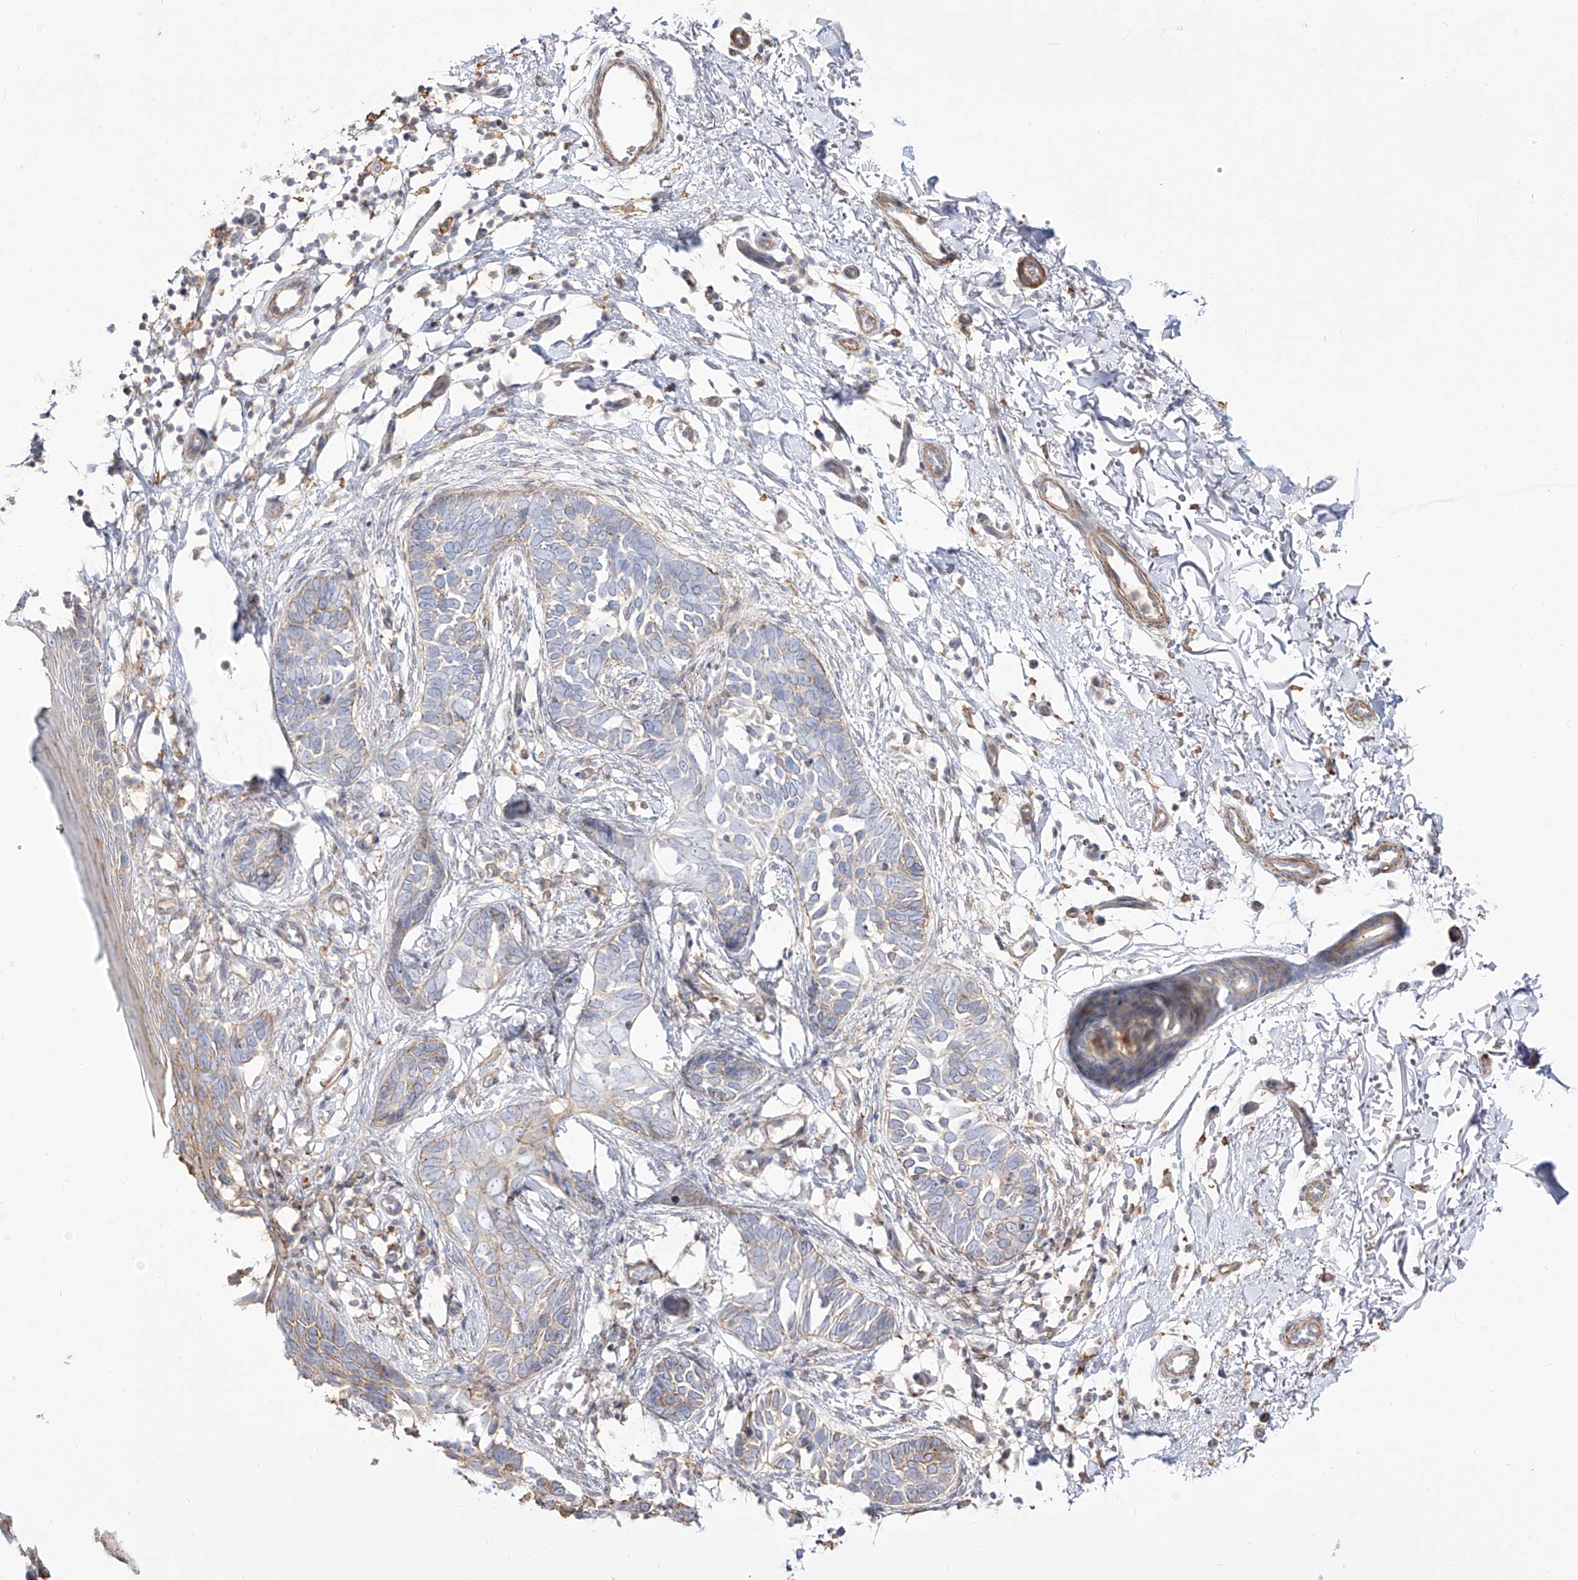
{"staining": {"intensity": "negative", "quantity": "none", "location": "none"}, "tissue": "skin cancer", "cell_type": "Tumor cells", "image_type": "cancer", "snomed": [{"axis": "morphology", "description": "Normal tissue, NOS"}, {"axis": "morphology", "description": "Basal cell carcinoma"}, {"axis": "topography", "description": "Skin"}], "caption": "Immunohistochemistry micrograph of skin cancer stained for a protein (brown), which demonstrates no expression in tumor cells. (DAB IHC visualized using brightfield microscopy, high magnification).", "gene": "ZGRF1", "patient": {"sex": "male", "age": 77}}